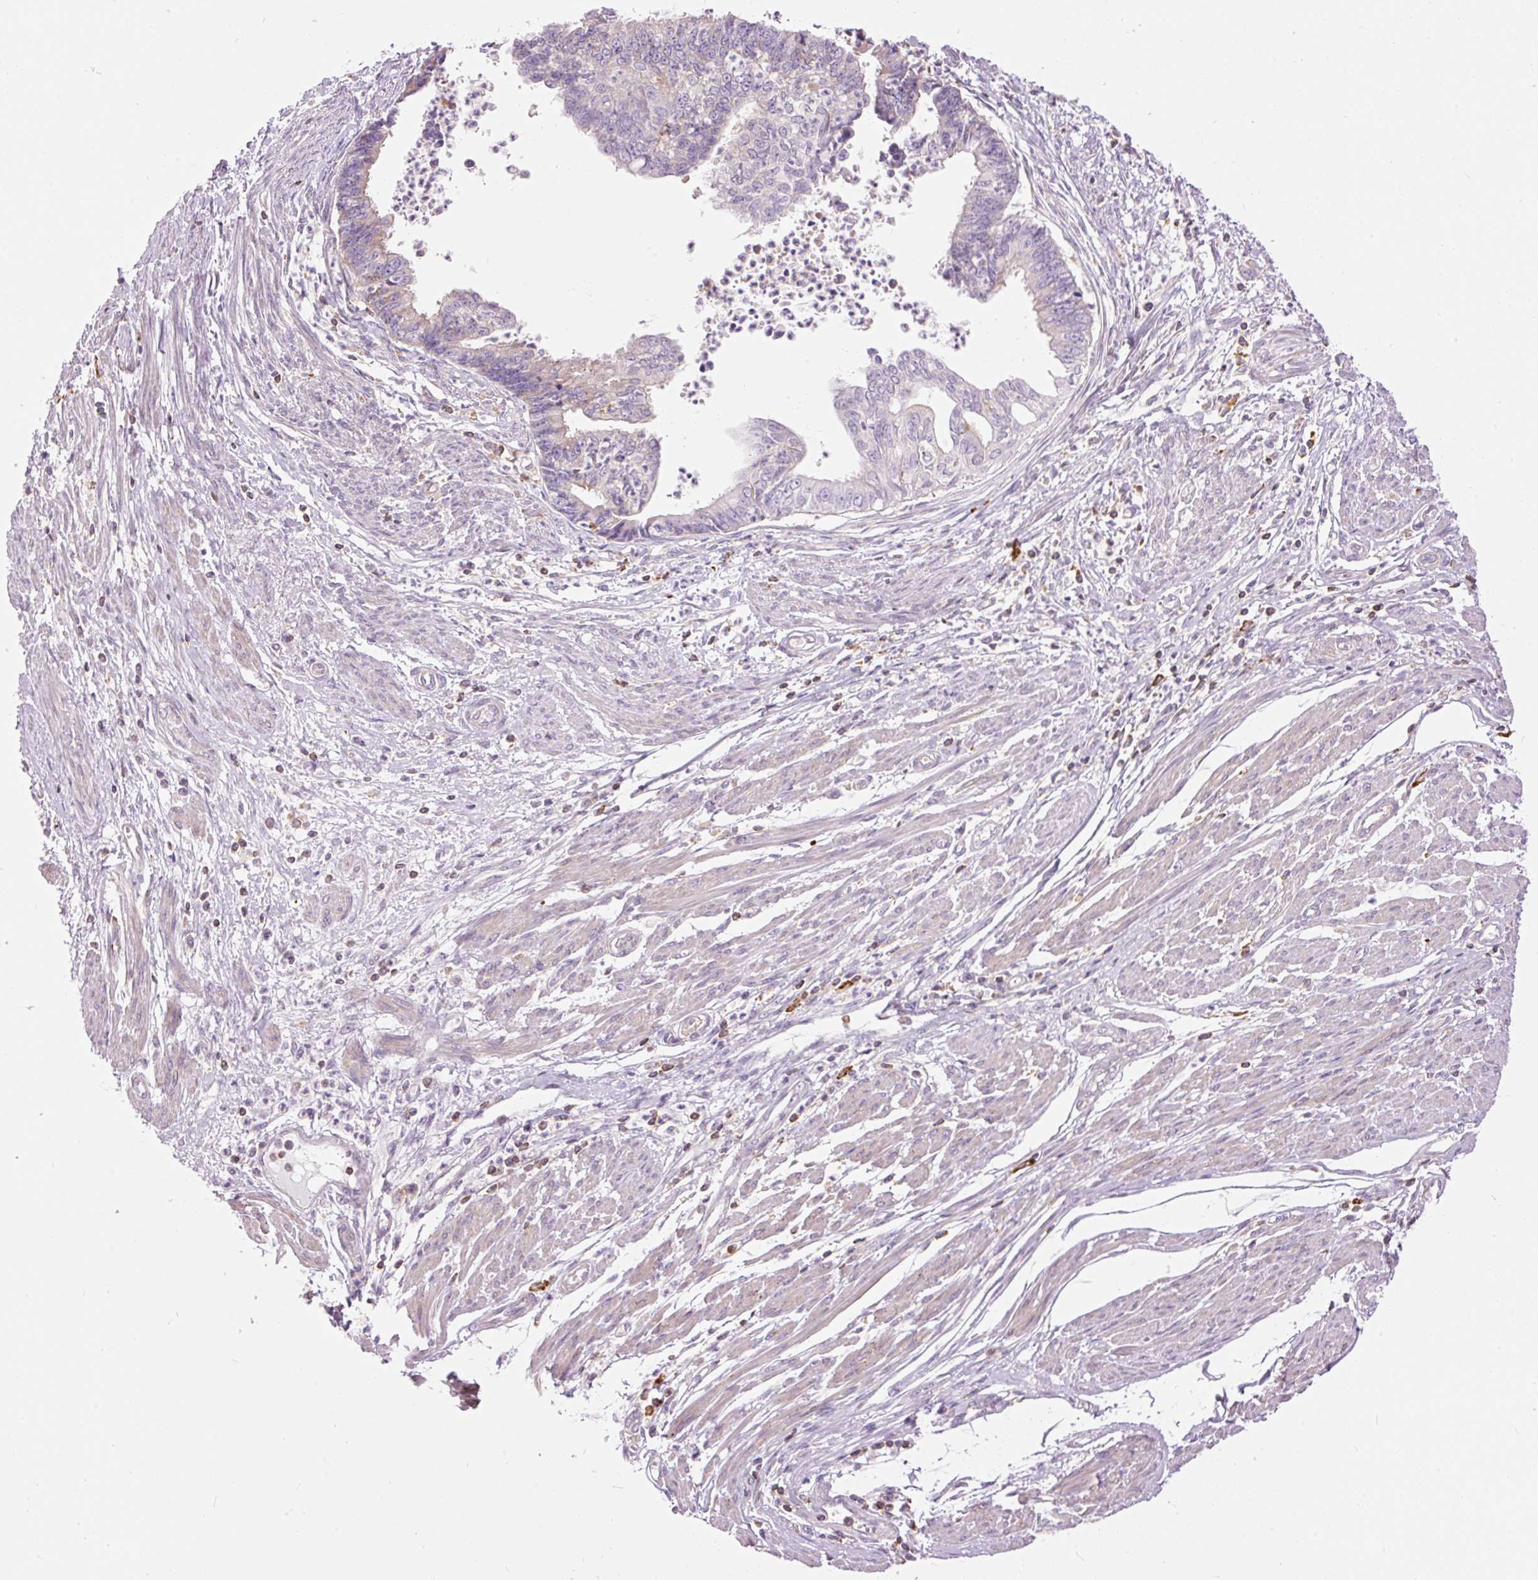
{"staining": {"intensity": "negative", "quantity": "none", "location": "none"}, "tissue": "endometrial cancer", "cell_type": "Tumor cells", "image_type": "cancer", "snomed": [{"axis": "morphology", "description": "Adenocarcinoma, NOS"}, {"axis": "topography", "description": "Endometrium"}], "caption": "Histopathology image shows no significant protein positivity in tumor cells of adenocarcinoma (endometrial).", "gene": "DOK6", "patient": {"sex": "female", "age": 73}}